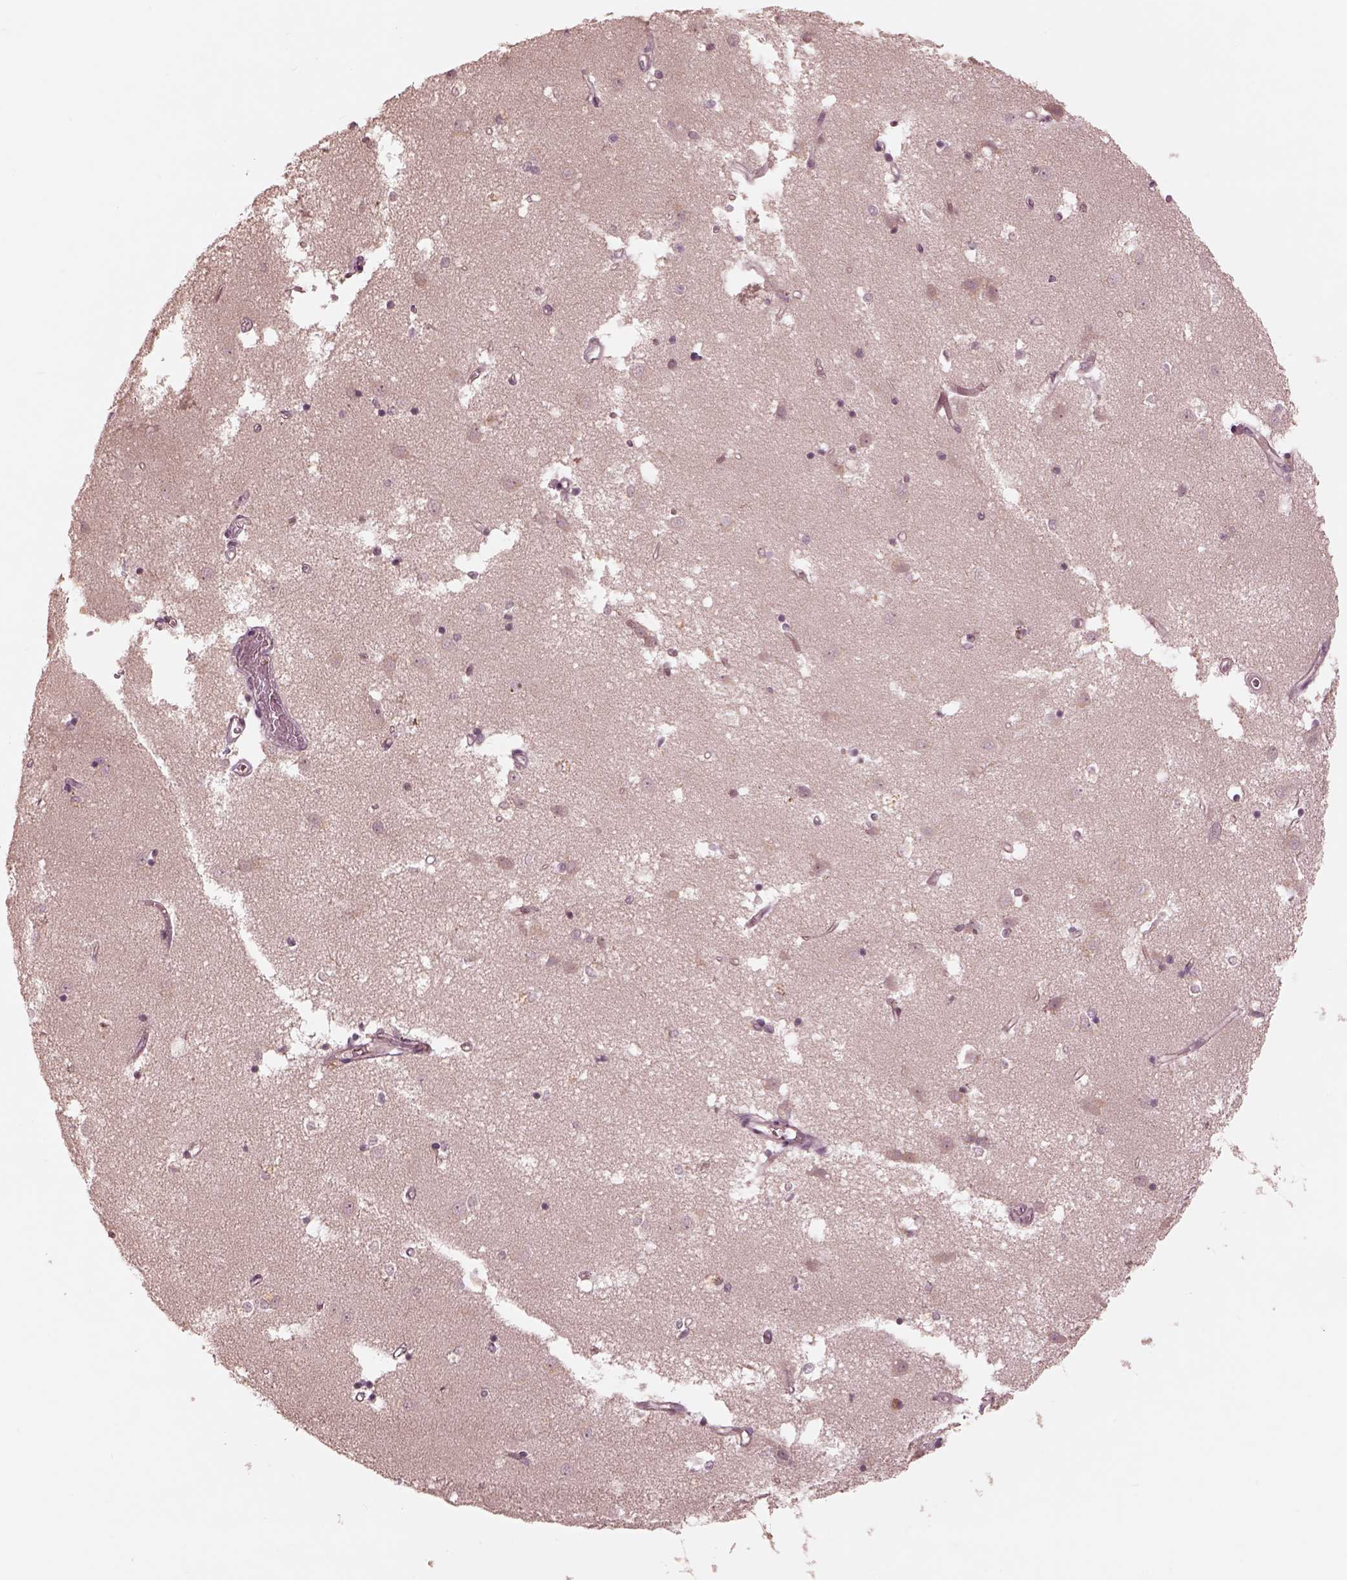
{"staining": {"intensity": "weak", "quantity": "<25%", "location": "cytoplasmic/membranous,nuclear"}, "tissue": "caudate", "cell_type": "Glial cells", "image_type": "normal", "snomed": [{"axis": "morphology", "description": "Normal tissue, NOS"}, {"axis": "topography", "description": "Lateral ventricle wall"}], "caption": "DAB immunohistochemical staining of normal human caudate displays no significant staining in glial cells.", "gene": "TF", "patient": {"sex": "male", "age": 54}}